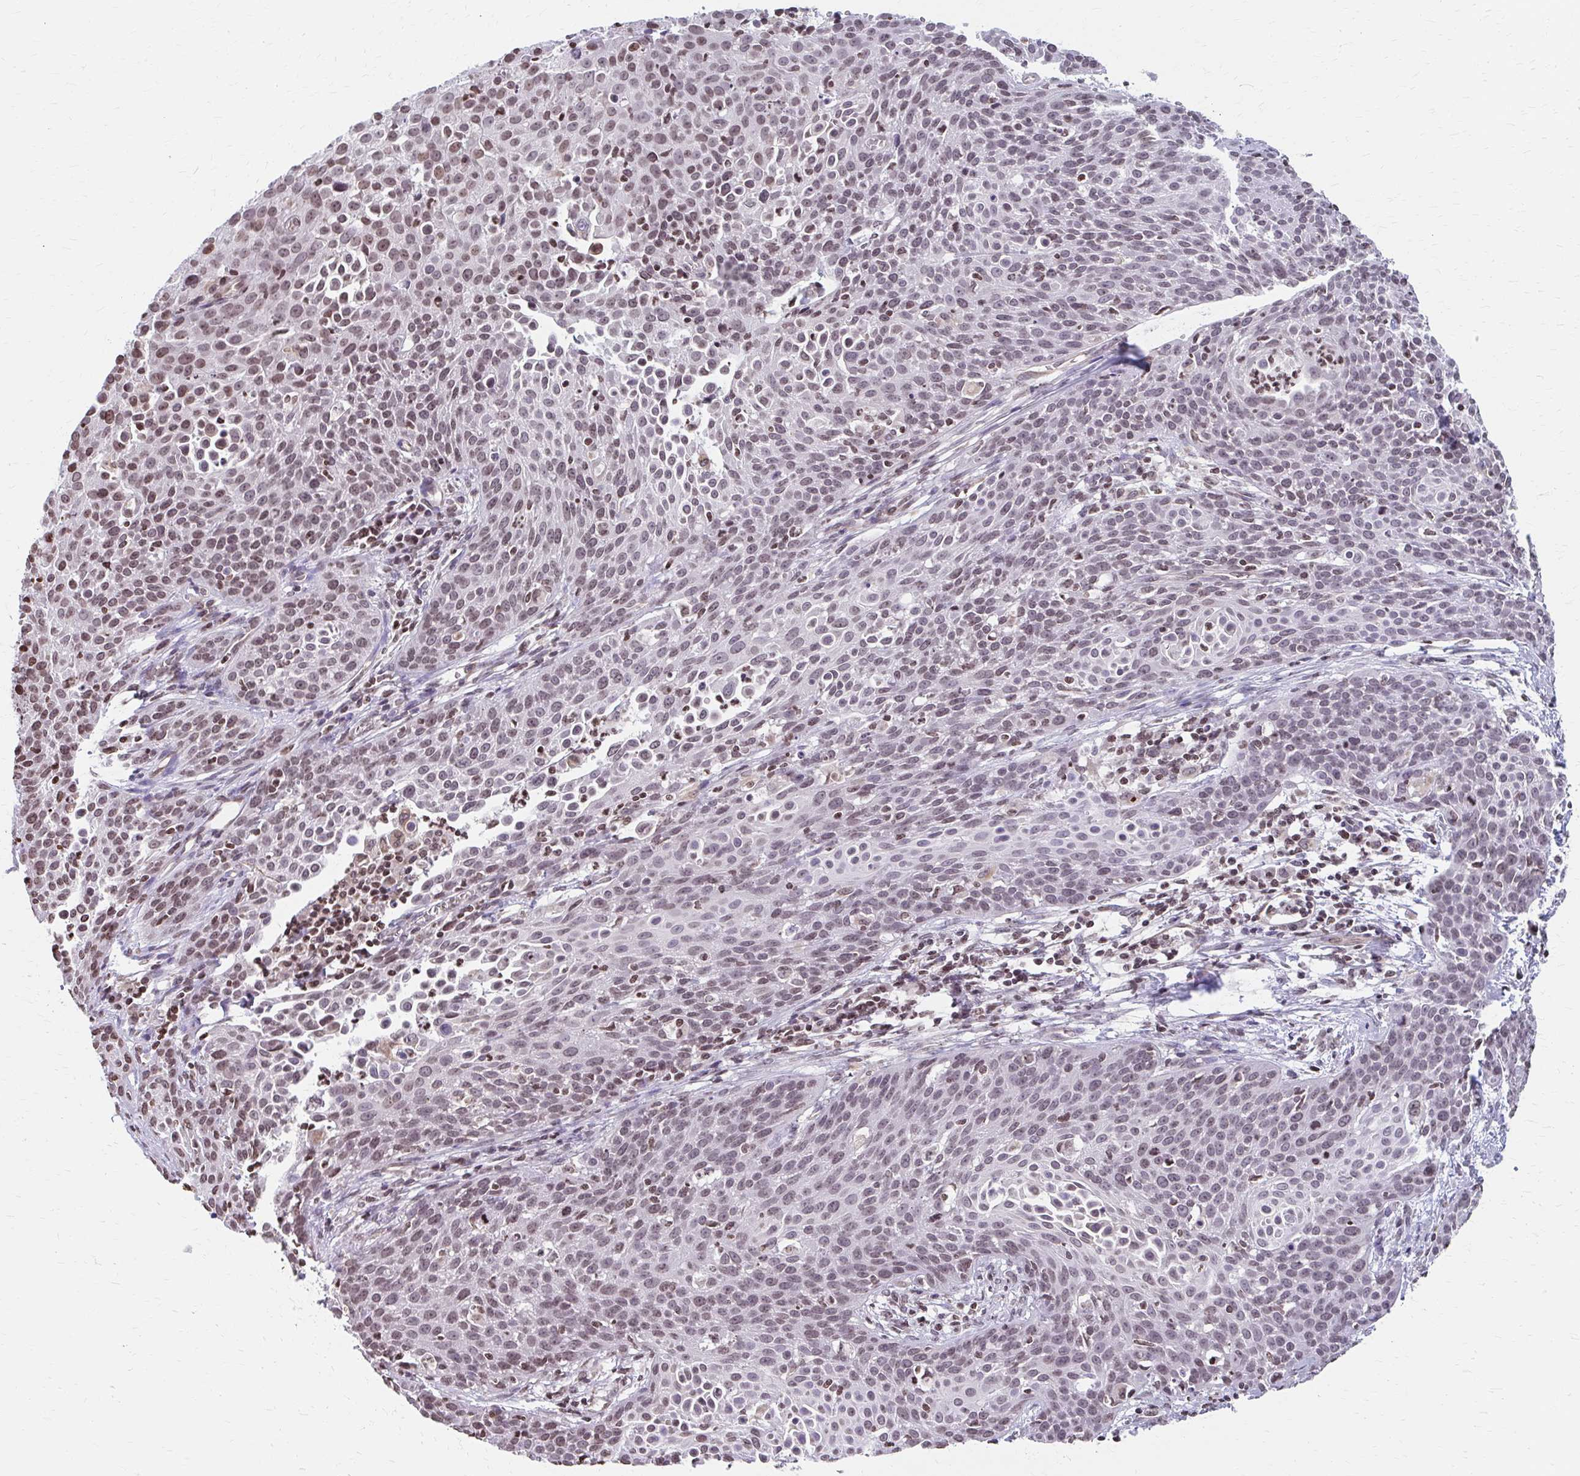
{"staining": {"intensity": "moderate", "quantity": "25%-75%", "location": "nuclear"}, "tissue": "cervical cancer", "cell_type": "Tumor cells", "image_type": "cancer", "snomed": [{"axis": "morphology", "description": "Squamous cell carcinoma, NOS"}, {"axis": "topography", "description": "Cervix"}], "caption": "Tumor cells display moderate nuclear expression in approximately 25%-75% of cells in cervical cancer (squamous cell carcinoma).", "gene": "ORC3", "patient": {"sex": "female", "age": 38}}